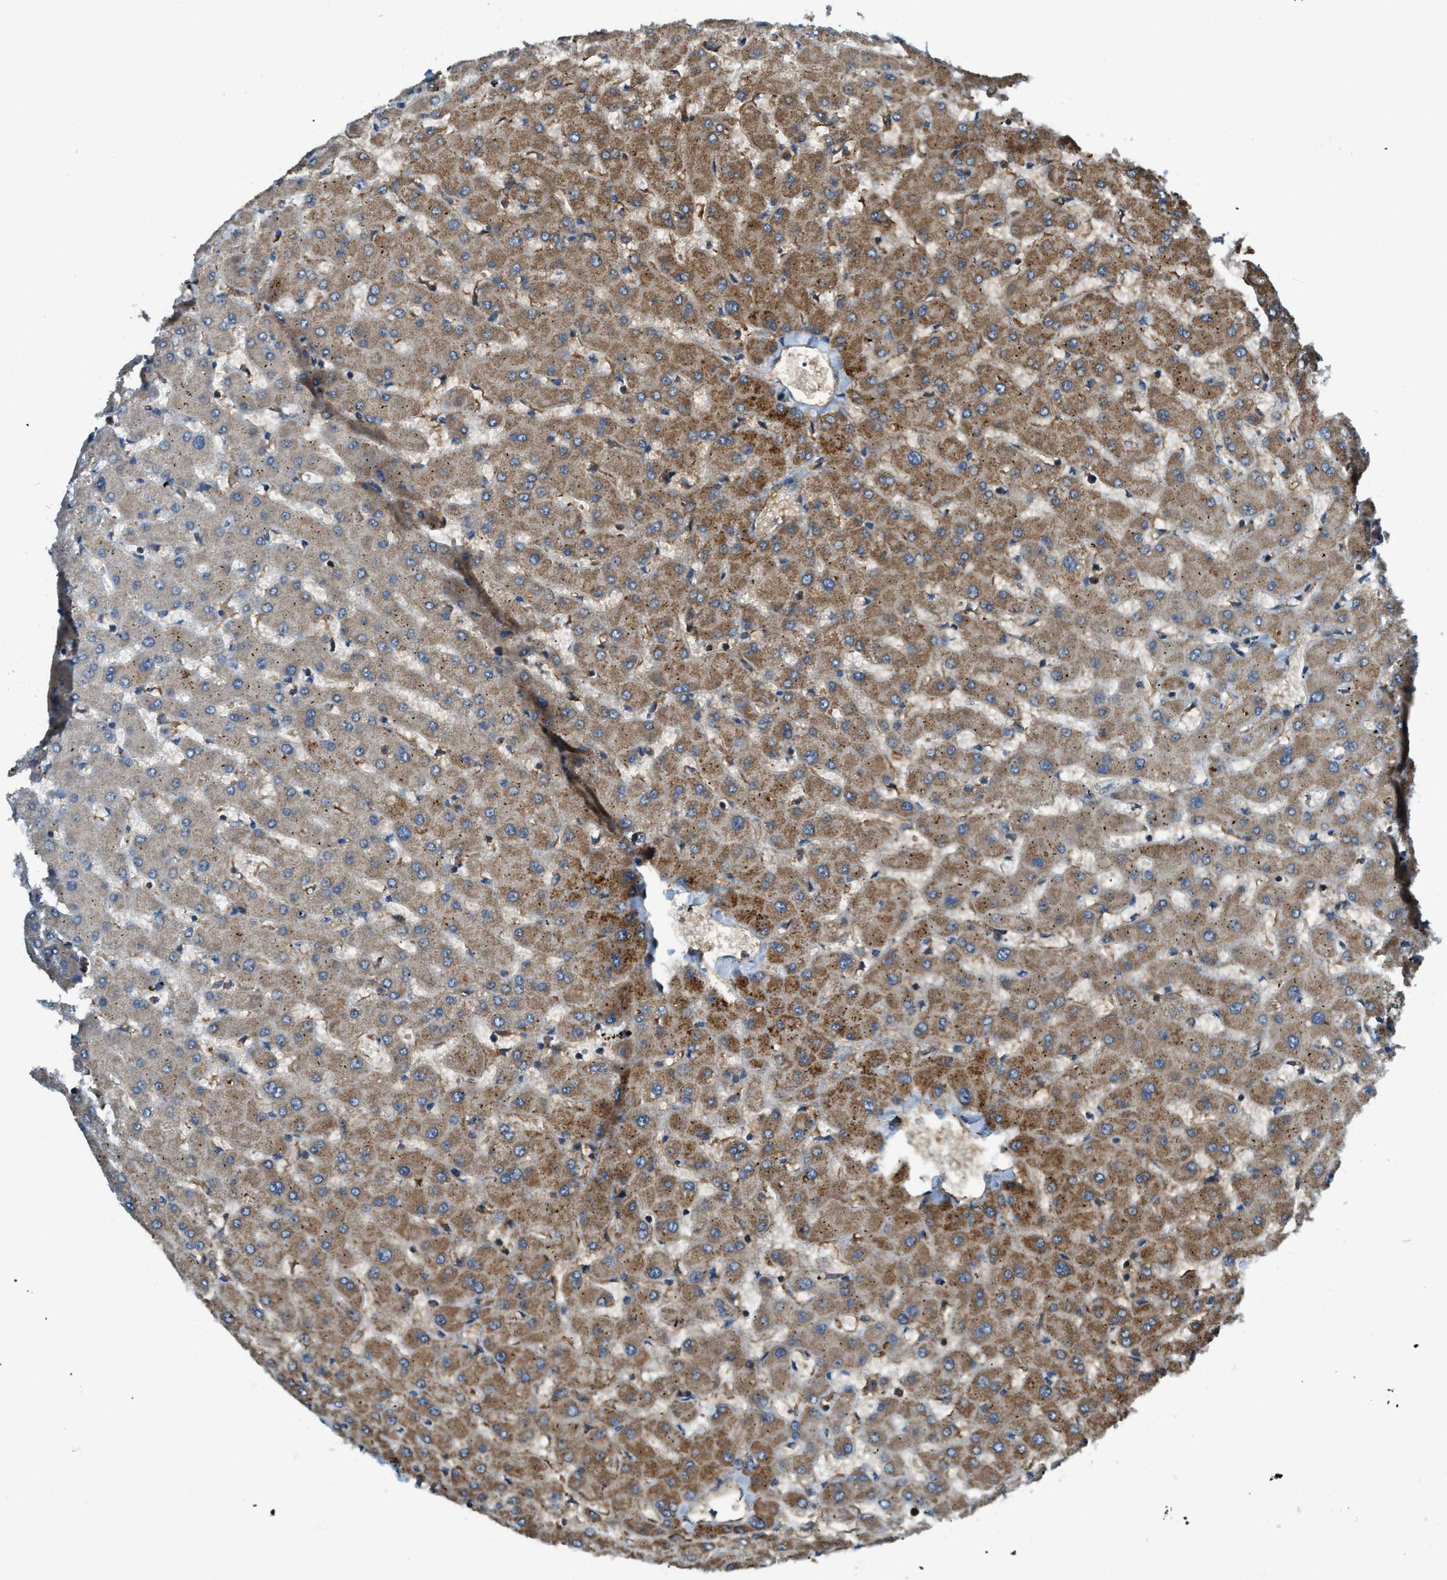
{"staining": {"intensity": "weak", "quantity": ">75%", "location": "cytoplasmic/membranous"}, "tissue": "liver", "cell_type": "Cholangiocytes", "image_type": "normal", "snomed": [{"axis": "morphology", "description": "Normal tissue, NOS"}, {"axis": "topography", "description": "Liver"}], "caption": "Weak cytoplasmic/membranous protein expression is present in approximately >75% of cholangiocytes in liver. The staining was performed using DAB (3,3'-diaminobenzidine), with brown indicating positive protein expression. Nuclei are stained blue with hematoxylin.", "gene": "BAG4", "patient": {"sex": "female", "age": 63}}